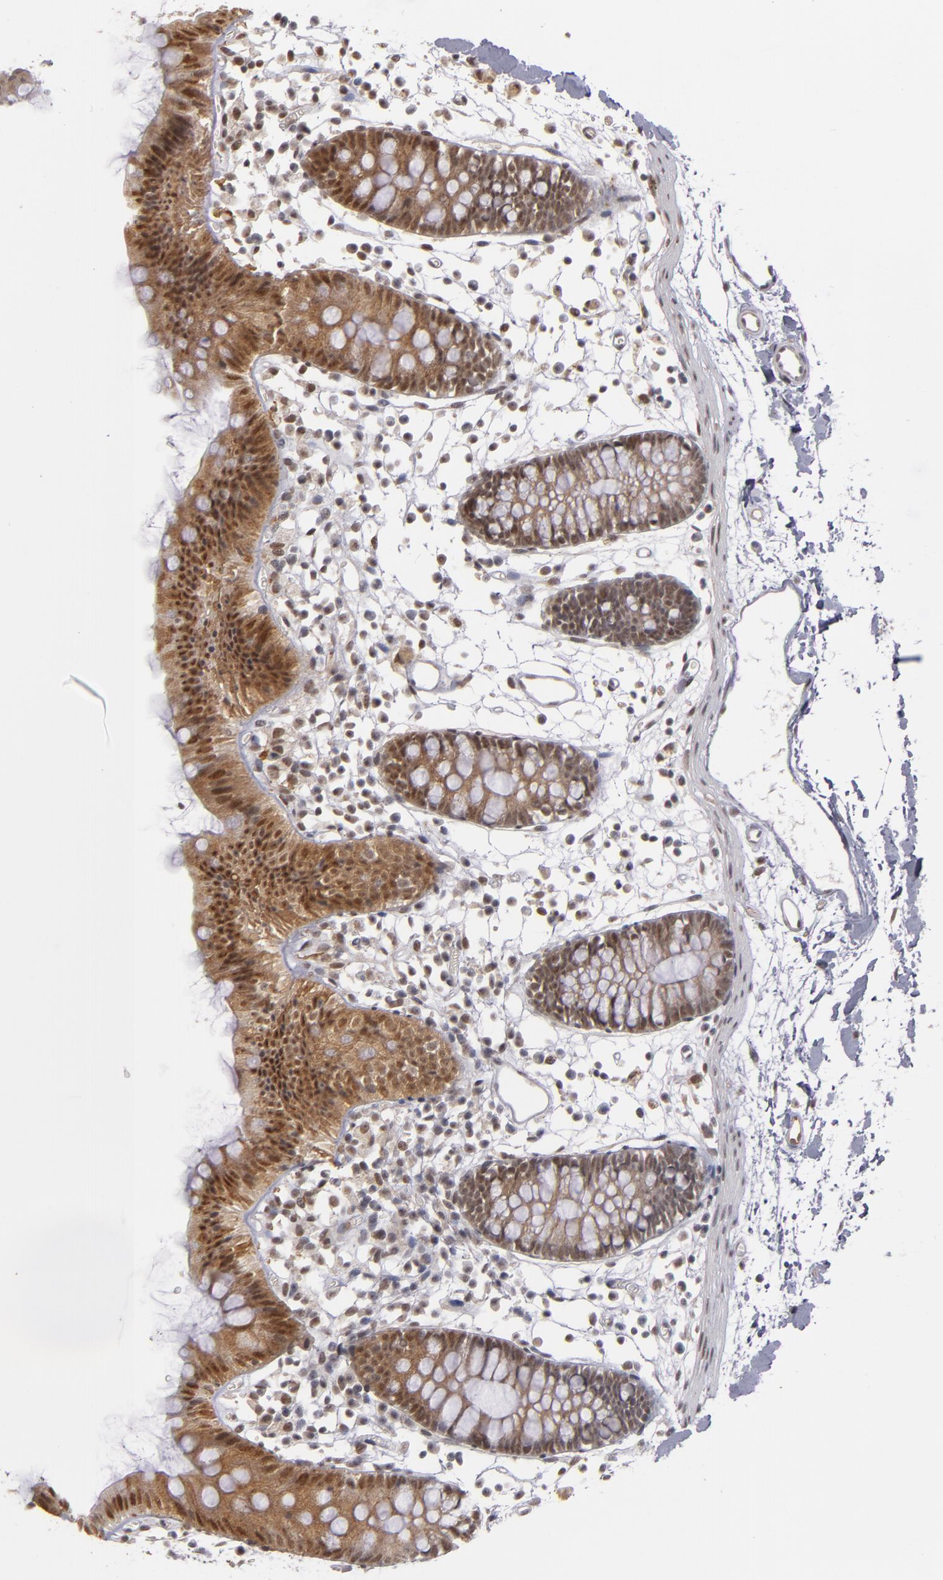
{"staining": {"intensity": "moderate", "quantity": ">75%", "location": "nuclear"}, "tissue": "colon", "cell_type": "Endothelial cells", "image_type": "normal", "snomed": [{"axis": "morphology", "description": "Normal tissue, NOS"}, {"axis": "topography", "description": "Colon"}], "caption": "Approximately >75% of endothelial cells in benign human colon show moderate nuclear protein staining as visualized by brown immunohistochemical staining.", "gene": "ZNF75A", "patient": {"sex": "male", "age": 14}}